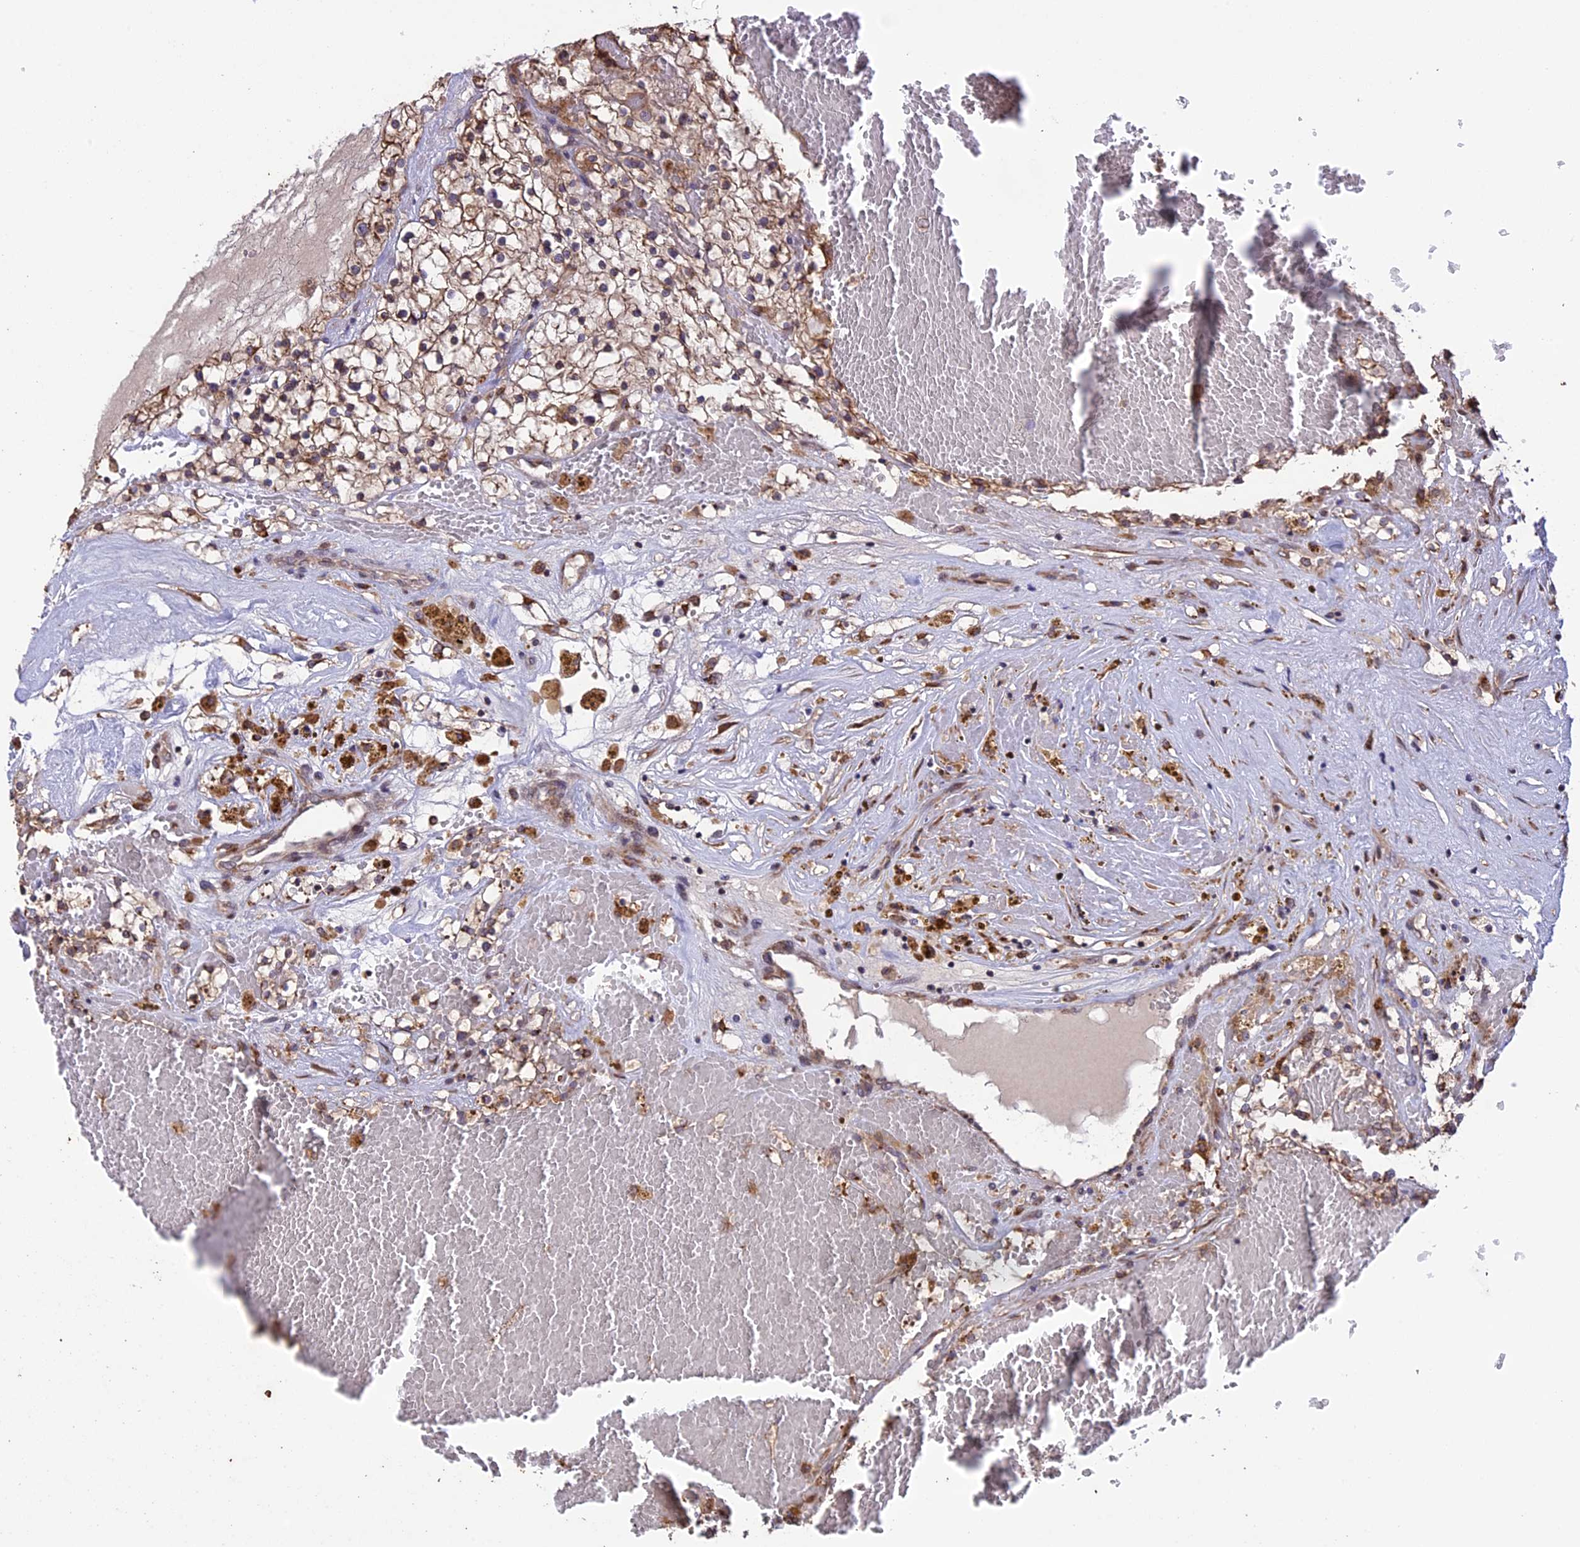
{"staining": {"intensity": "moderate", "quantity": ">75%", "location": "cytoplasmic/membranous"}, "tissue": "renal cancer", "cell_type": "Tumor cells", "image_type": "cancer", "snomed": [{"axis": "morphology", "description": "Normal tissue, NOS"}, {"axis": "morphology", "description": "Adenocarcinoma, NOS"}, {"axis": "topography", "description": "Kidney"}], "caption": "IHC micrograph of neoplastic tissue: human renal cancer stained using IHC shows medium levels of moderate protein expression localized specifically in the cytoplasmic/membranous of tumor cells, appearing as a cytoplasmic/membranous brown color.", "gene": "DMRTA2", "patient": {"sex": "male", "age": 68}}